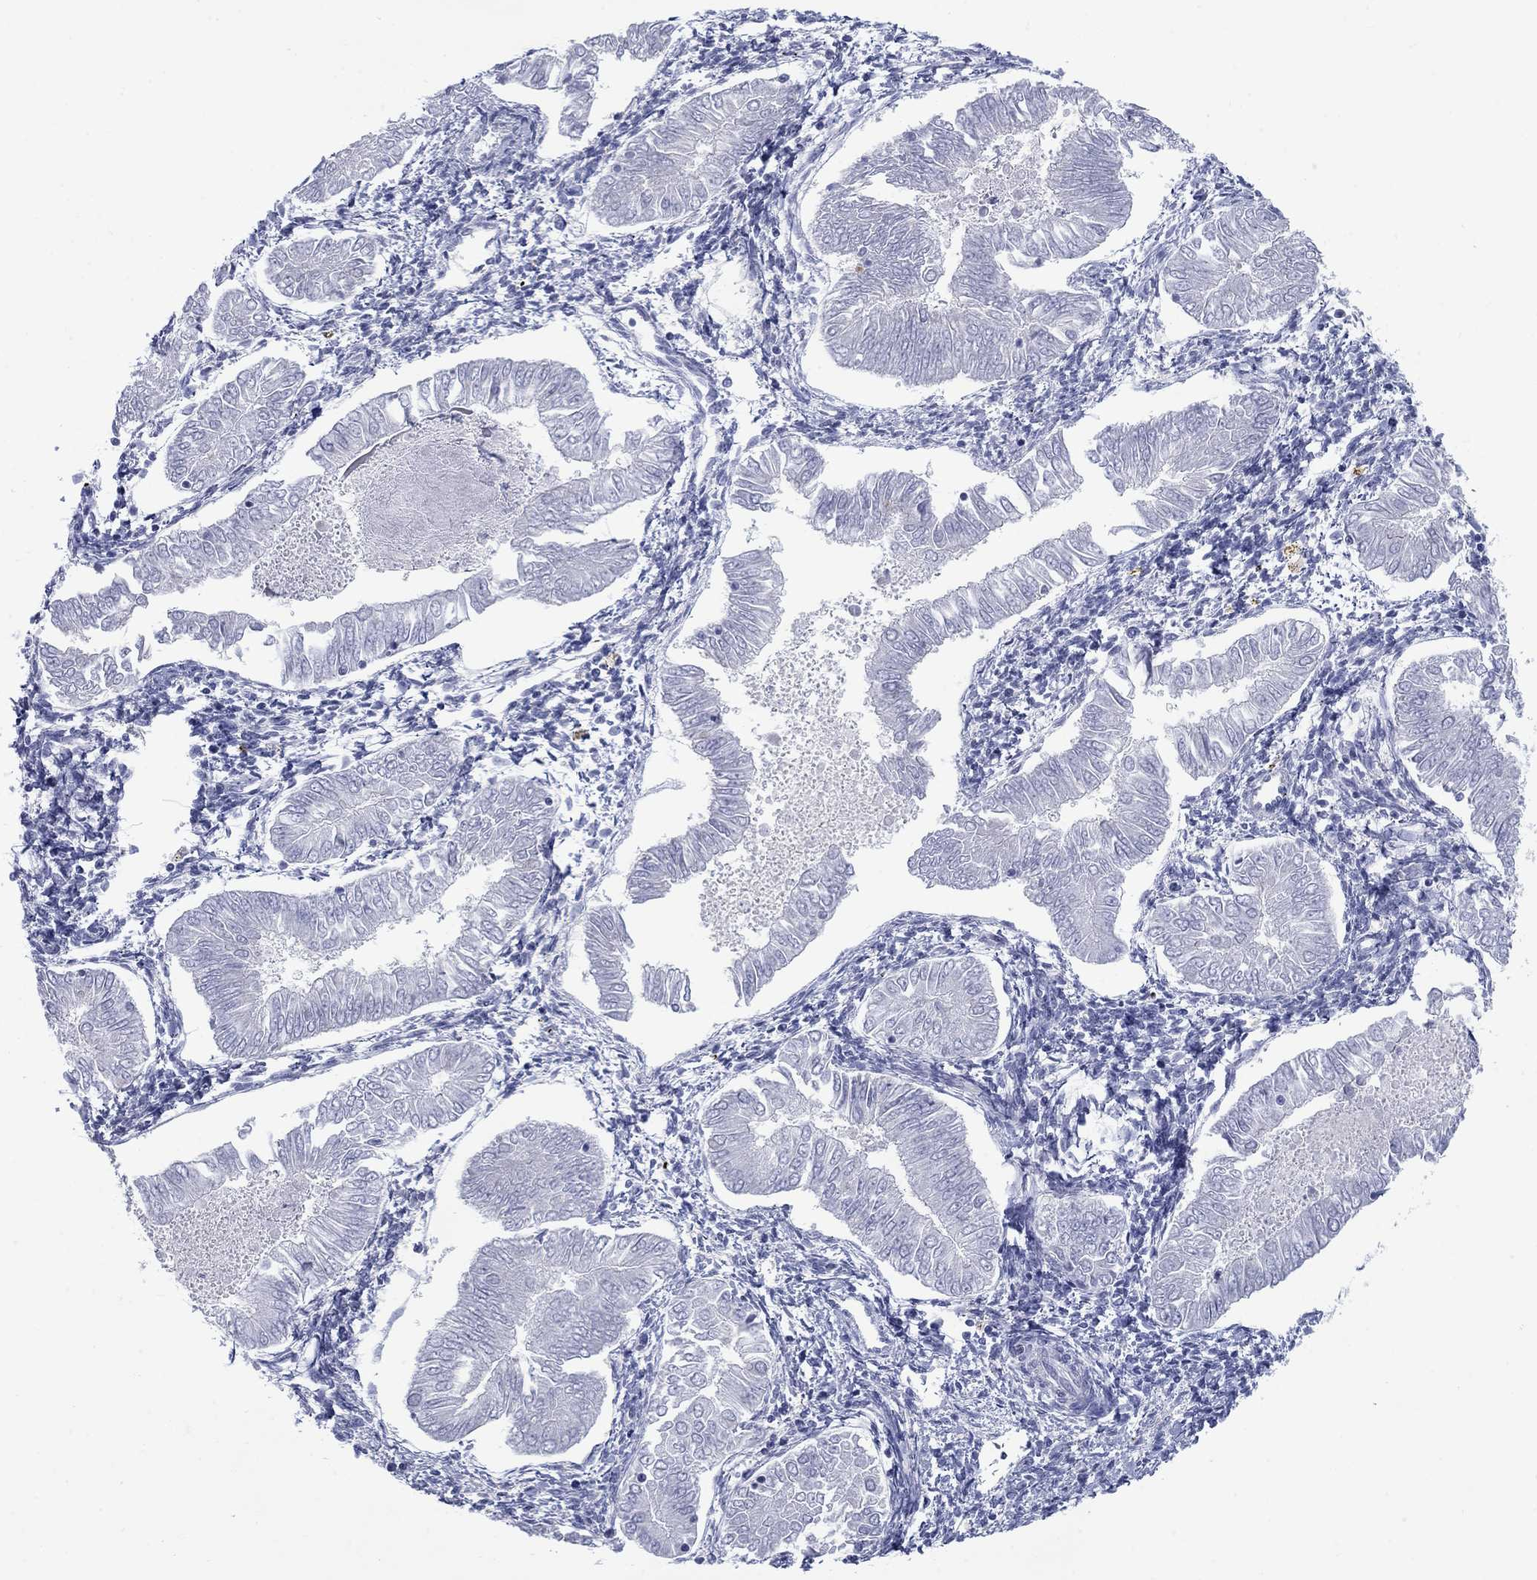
{"staining": {"intensity": "negative", "quantity": "none", "location": "none"}, "tissue": "endometrial cancer", "cell_type": "Tumor cells", "image_type": "cancer", "snomed": [{"axis": "morphology", "description": "Adenocarcinoma, NOS"}, {"axis": "topography", "description": "Endometrium"}], "caption": "Immunohistochemistry (IHC) of human adenocarcinoma (endometrial) displays no expression in tumor cells.", "gene": "FXR1", "patient": {"sex": "female", "age": 53}}